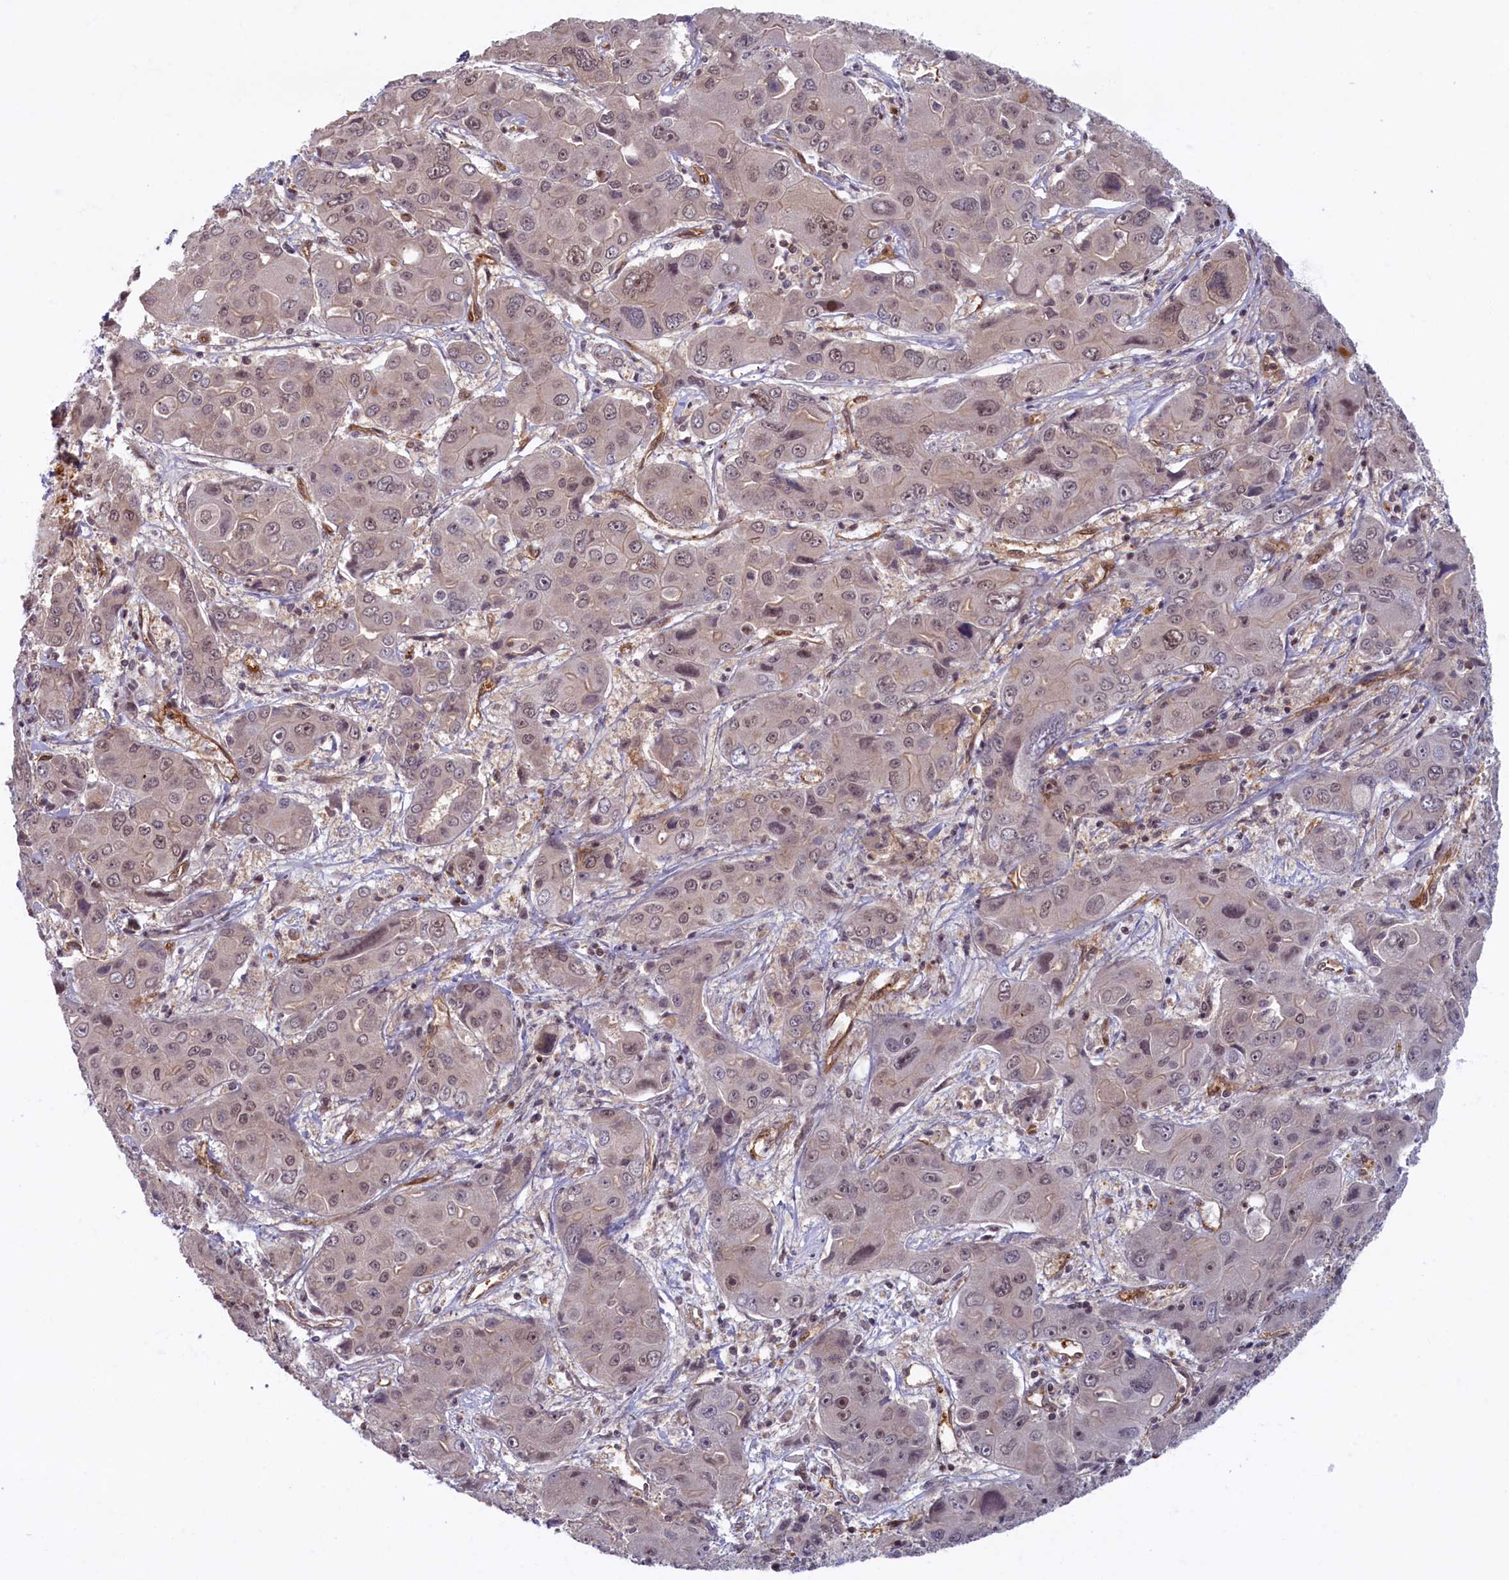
{"staining": {"intensity": "weak", "quantity": "25%-75%", "location": "nuclear"}, "tissue": "liver cancer", "cell_type": "Tumor cells", "image_type": "cancer", "snomed": [{"axis": "morphology", "description": "Cholangiocarcinoma"}, {"axis": "topography", "description": "Liver"}], "caption": "Liver cancer stained with IHC shows weak nuclear positivity in approximately 25%-75% of tumor cells. The protein of interest is stained brown, and the nuclei are stained in blue (DAB IHC with brightfield microscopy, high magnification).", "gene": "SNRK", "patient": {"sex": "male", "age": 67}}